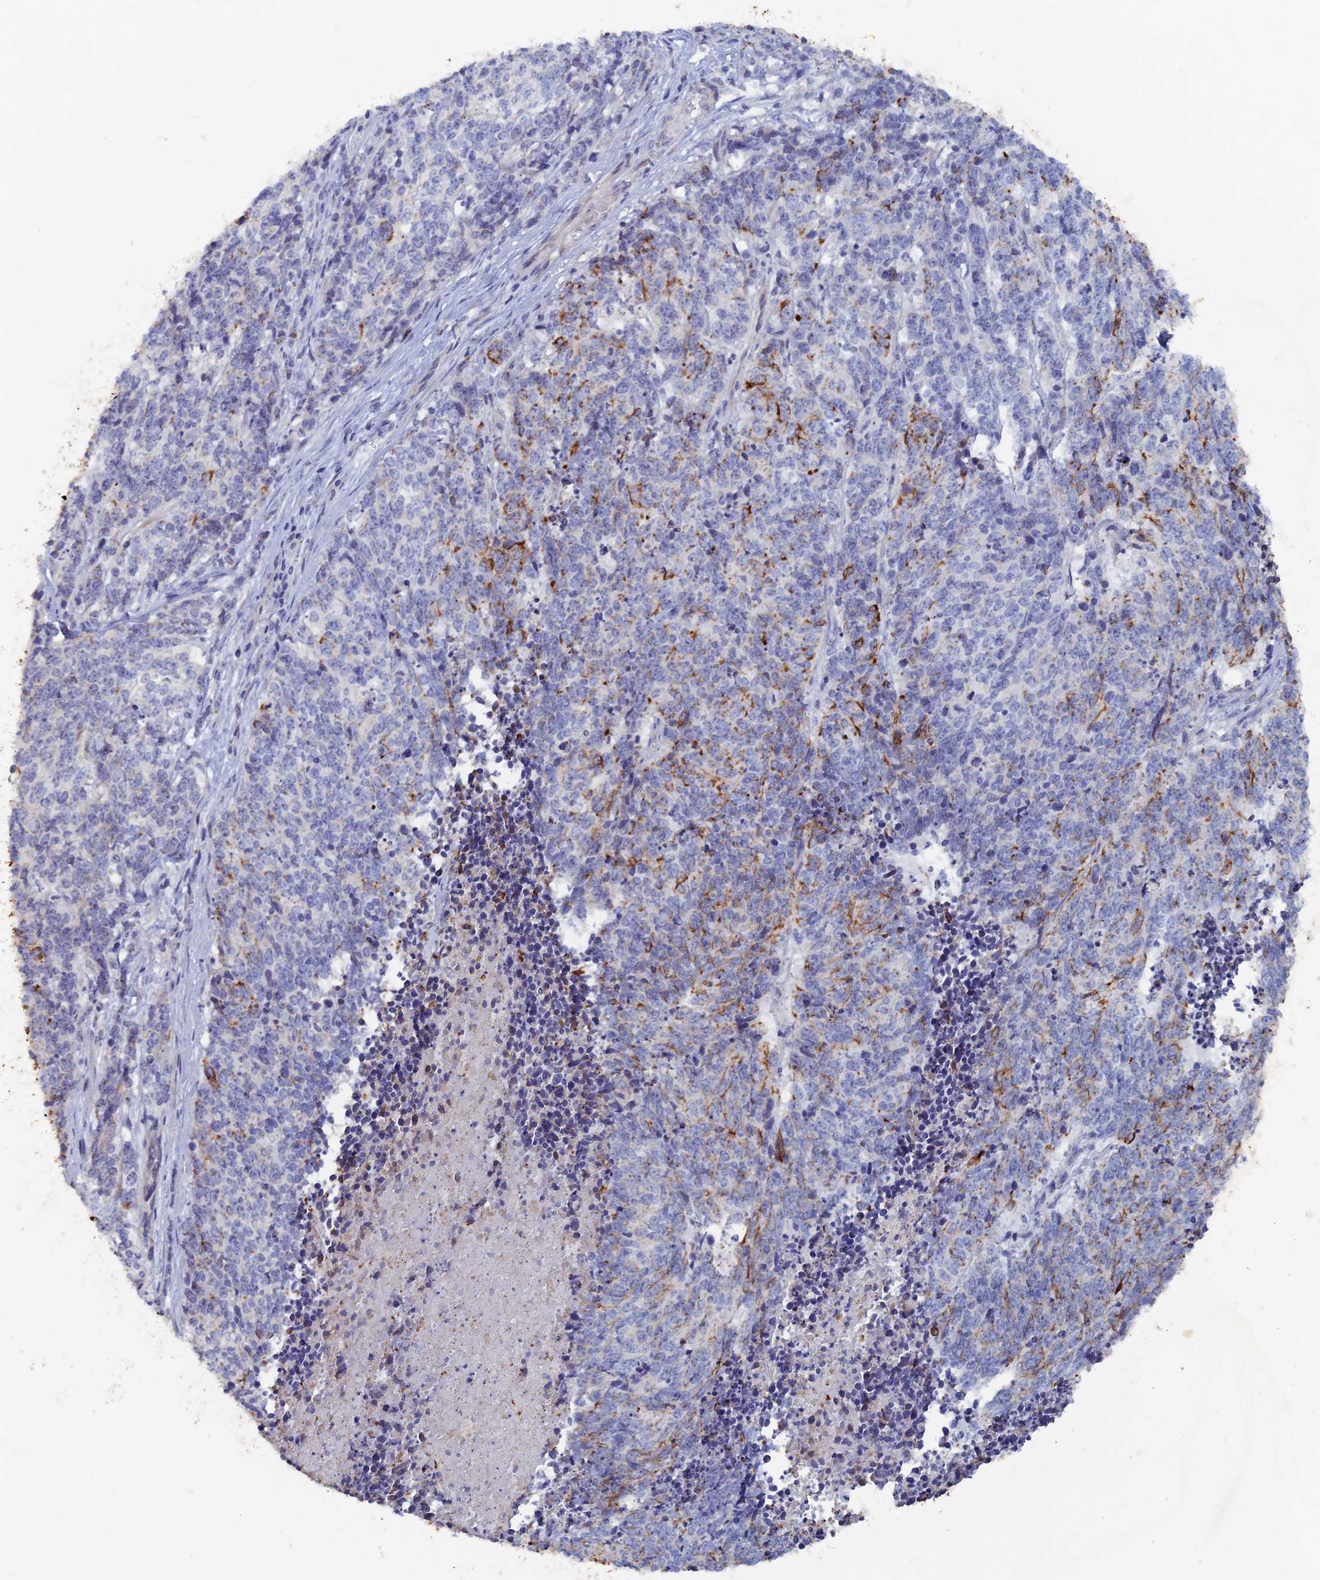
{"staining": {"intensity": "moderate", "quantity": "25%-75%", "location": "cytoplasmic/membranous"}, "tissue": "cervical cancer", "cell_type": "Tumor cells", "image_type": "cancer", "snomed": [{"axis": "morphology", "description": "Squamous cell carcinoma, NOS"}, {"axis": "topography", "description": "Cervix"}], "caption": "A histopathology image of human cervical squamous cell carcinoma stained for a protein reveals moderate cytoplasmic/membranous brown staining in tumor cells.", "gene": "SRFBP1", "patient": {"sex": "female", "age": 29}}